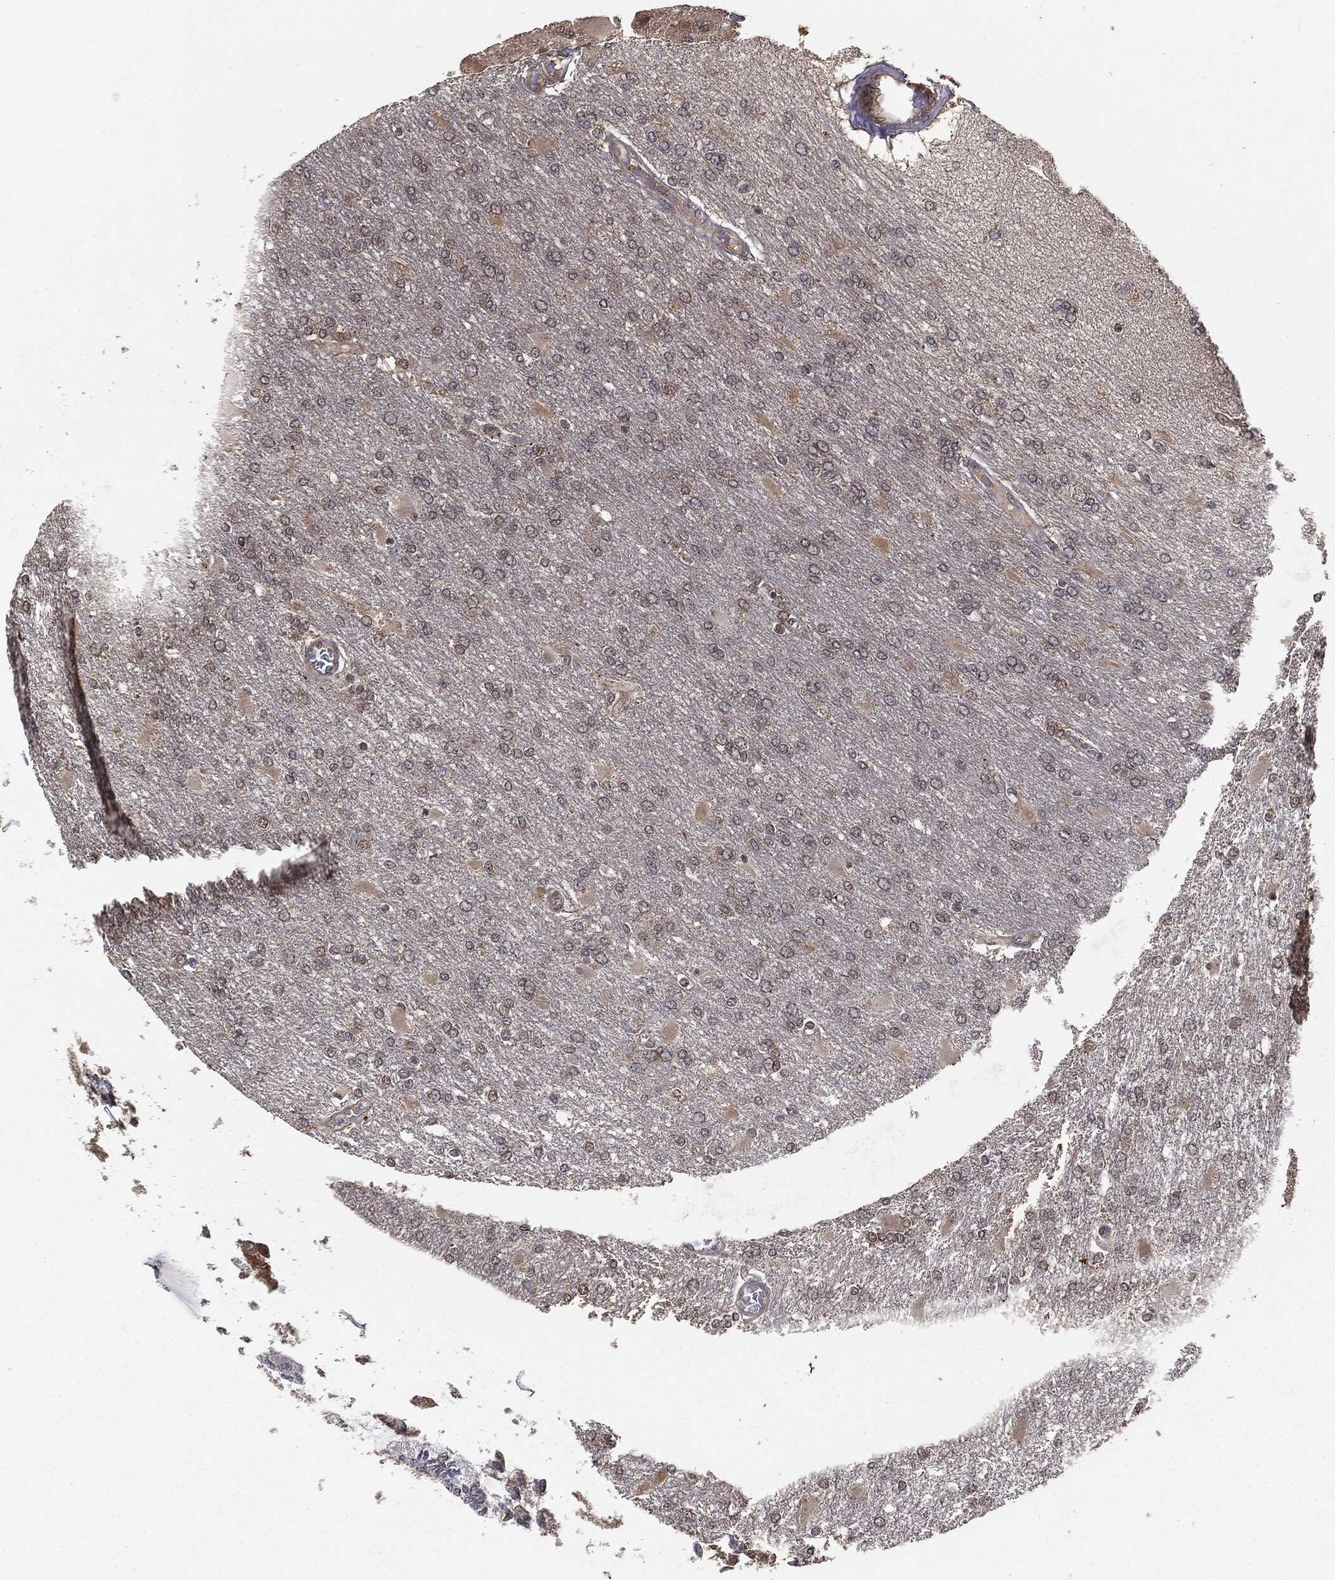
{"staining": {"intensity": "negative", "quantity": "none", "location": "none"}, "tissue": "glioma", "cell_type": "Tumor cells", "image_type": "cancer", "snomed": [{"axis": "morphology", "description": "Glioma, malignant, High grade"}, {"axis": "topography", "description": "Cerebral cortex"}], "caption": "IHC photomicrograph of malignant high-grade glioma stained for a protein (brown), which displays no expression in tumor cells.", "gene": "FBXO7", "patient": {"sex": "male", "age": 79}}